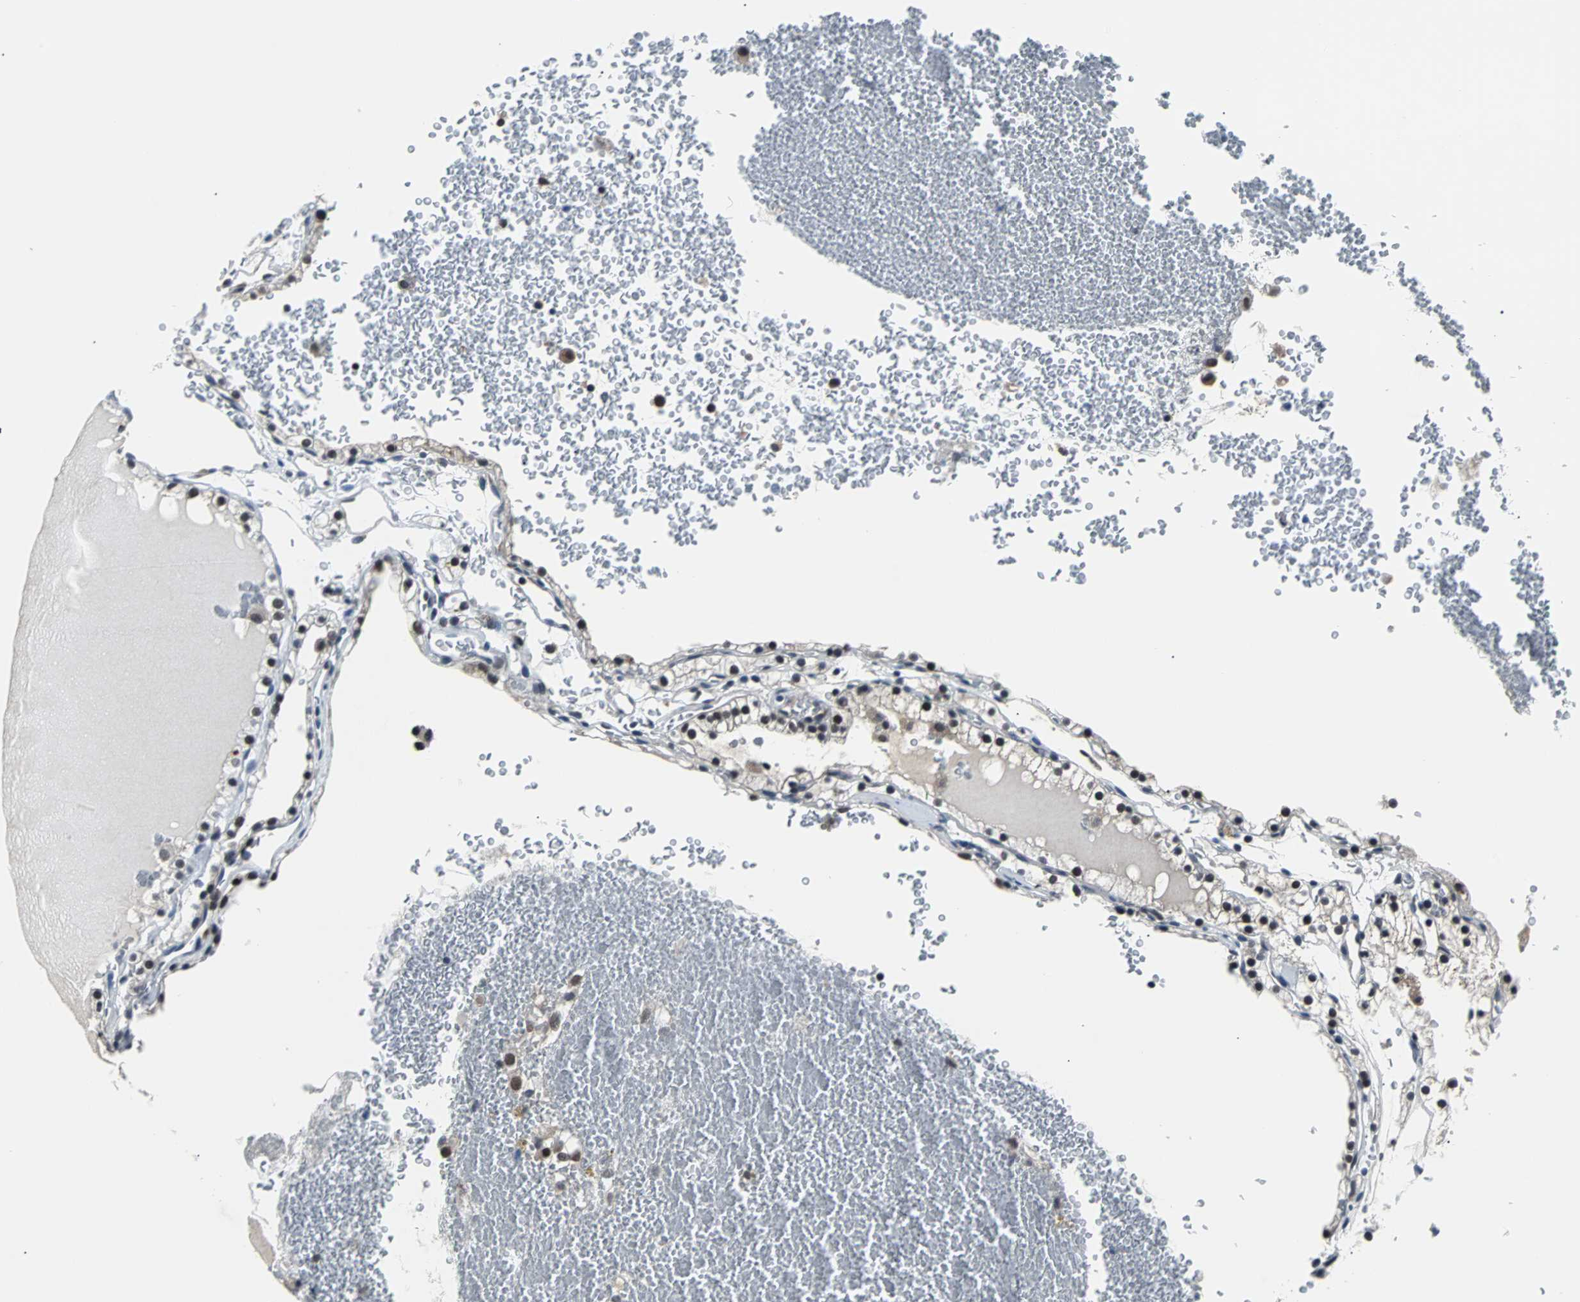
{"staining": {"intensity": "strong", "quantity": ">75%", "location": "nuclear"}, "tissue": "renal cancer", "cell_type": "Tumor cells", "image_type": "cancer", "snomed": [{"axis": "morphology", "description": "Adenocarcinoma, NOS"}, {"axis": "topography", "description": "Kidney"}], "caption": "Immunohistochemical staining of renal adenocarcinoma shows high levels of strong nuclear protein positivity in approximately >75% of tumor cells.", "gene": "USP28", "patient": {"sex": "female", "age": 41}}